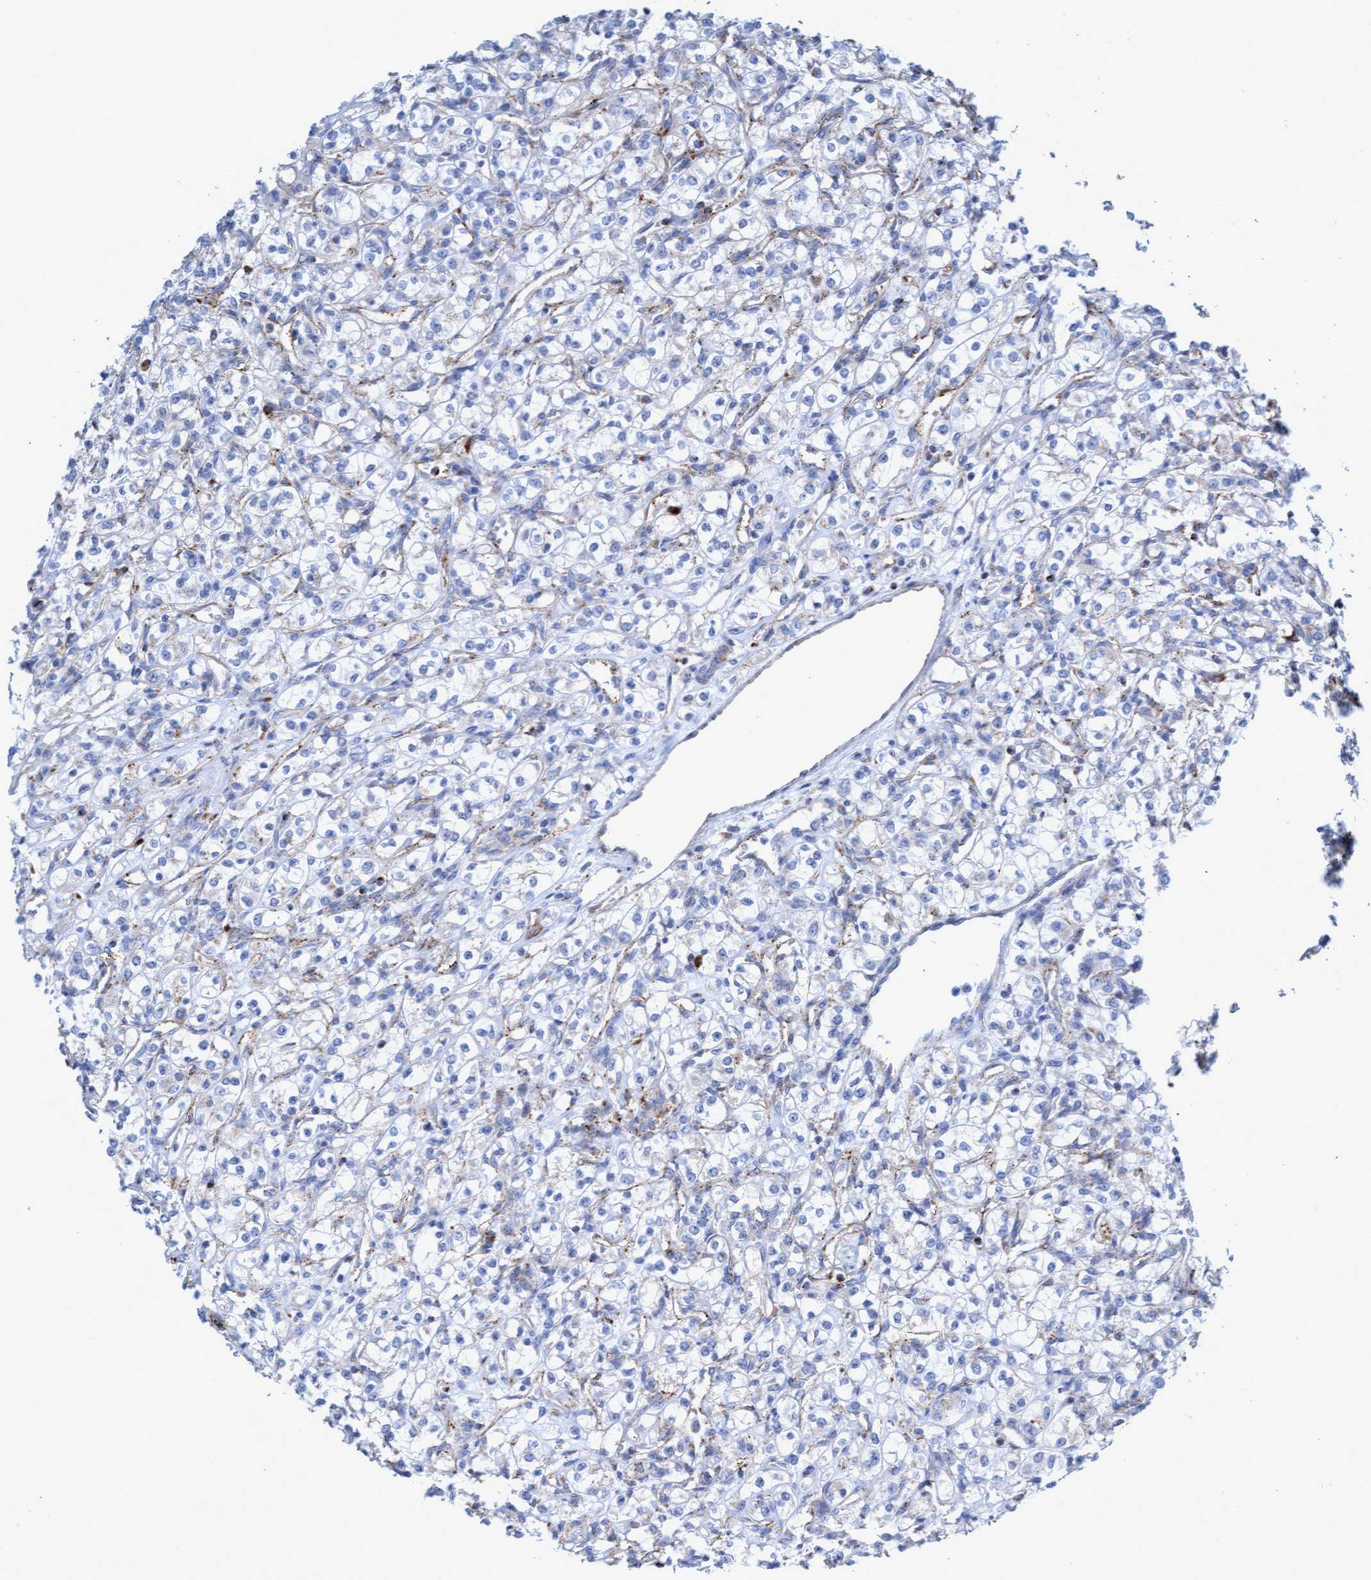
{"staining": {"intensity": "negative", "quantity": "none", "location": "none"}, "tissue": "renal cancer", "cell_type": "Tumor cells", "image_type": "cancer", "snomed": [{"axis": "morphology", "description": "Adenocarcinoma, NOS"}, {"axis": "topography", "description": "Kidney"}], "caption": "Adenocarcinoma (renal) was stained to show a protein in brown. There is no significant positivity in tumor cells. (Brightfield microscopy of DAB (3,3'-diaminobenzidine) IHC at high magnification).", "gene": "SGSH", "patient": {"sex": "male", "age": 77}}